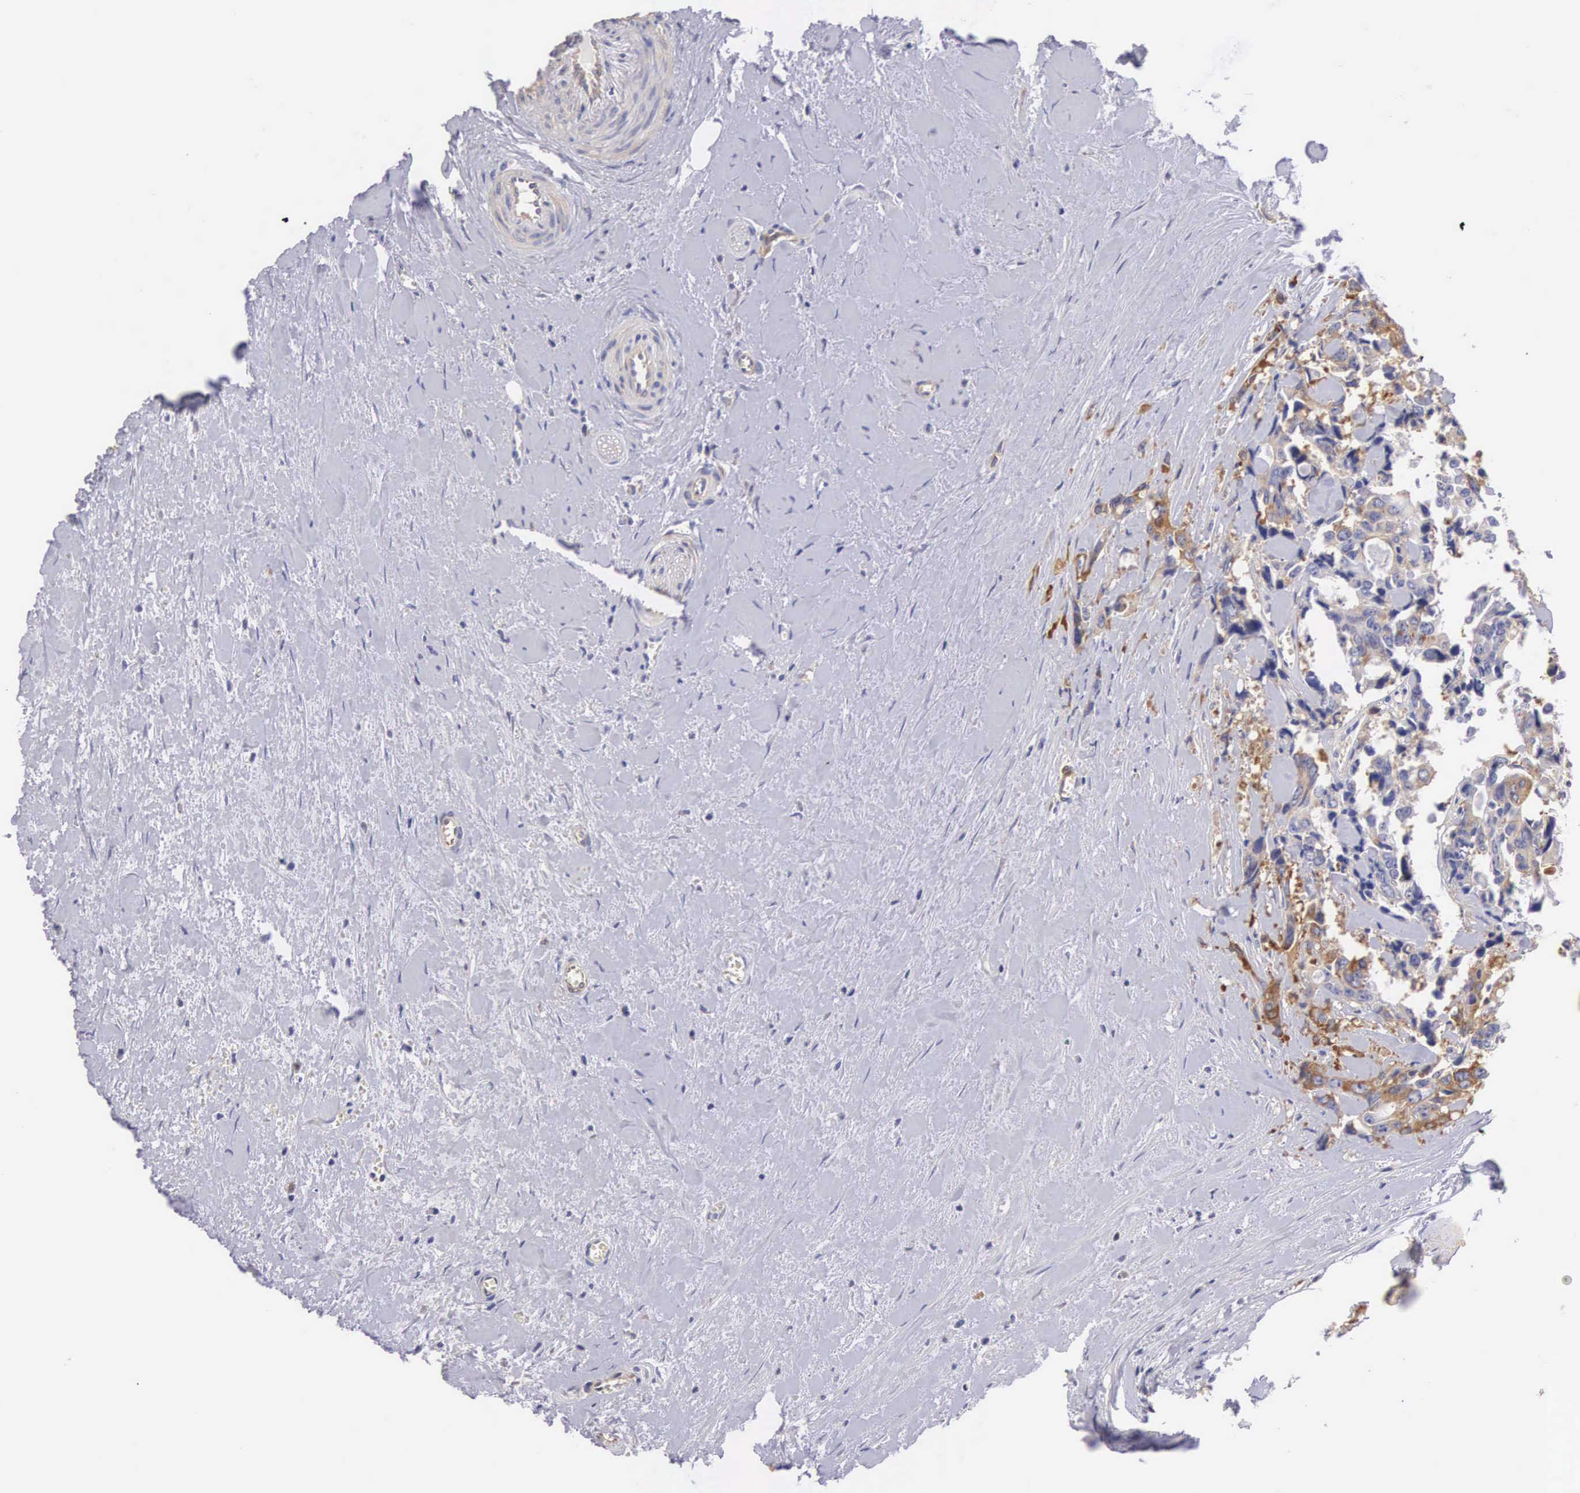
{"staining": {"intensity": "negative", "quantity": "none", "location": "none"}, "tissue": "colorectal cancer", "cell_type": "Tumor cells", "image_type": "cancer", "snomed": [{"axis": "morphology", "description": "Adenocarcinoma, NOS"}, {"axis": "topography", "description": "Rectum"}], "caption": "Immunohistochemistry photomicrograph of human adenocarcinoma (colorectal) stained for a protein (brown), which exhibits no positivity in tumor cells.", "gene": "OSBPL3", "patient": {"sex": "male", "age": 76}}